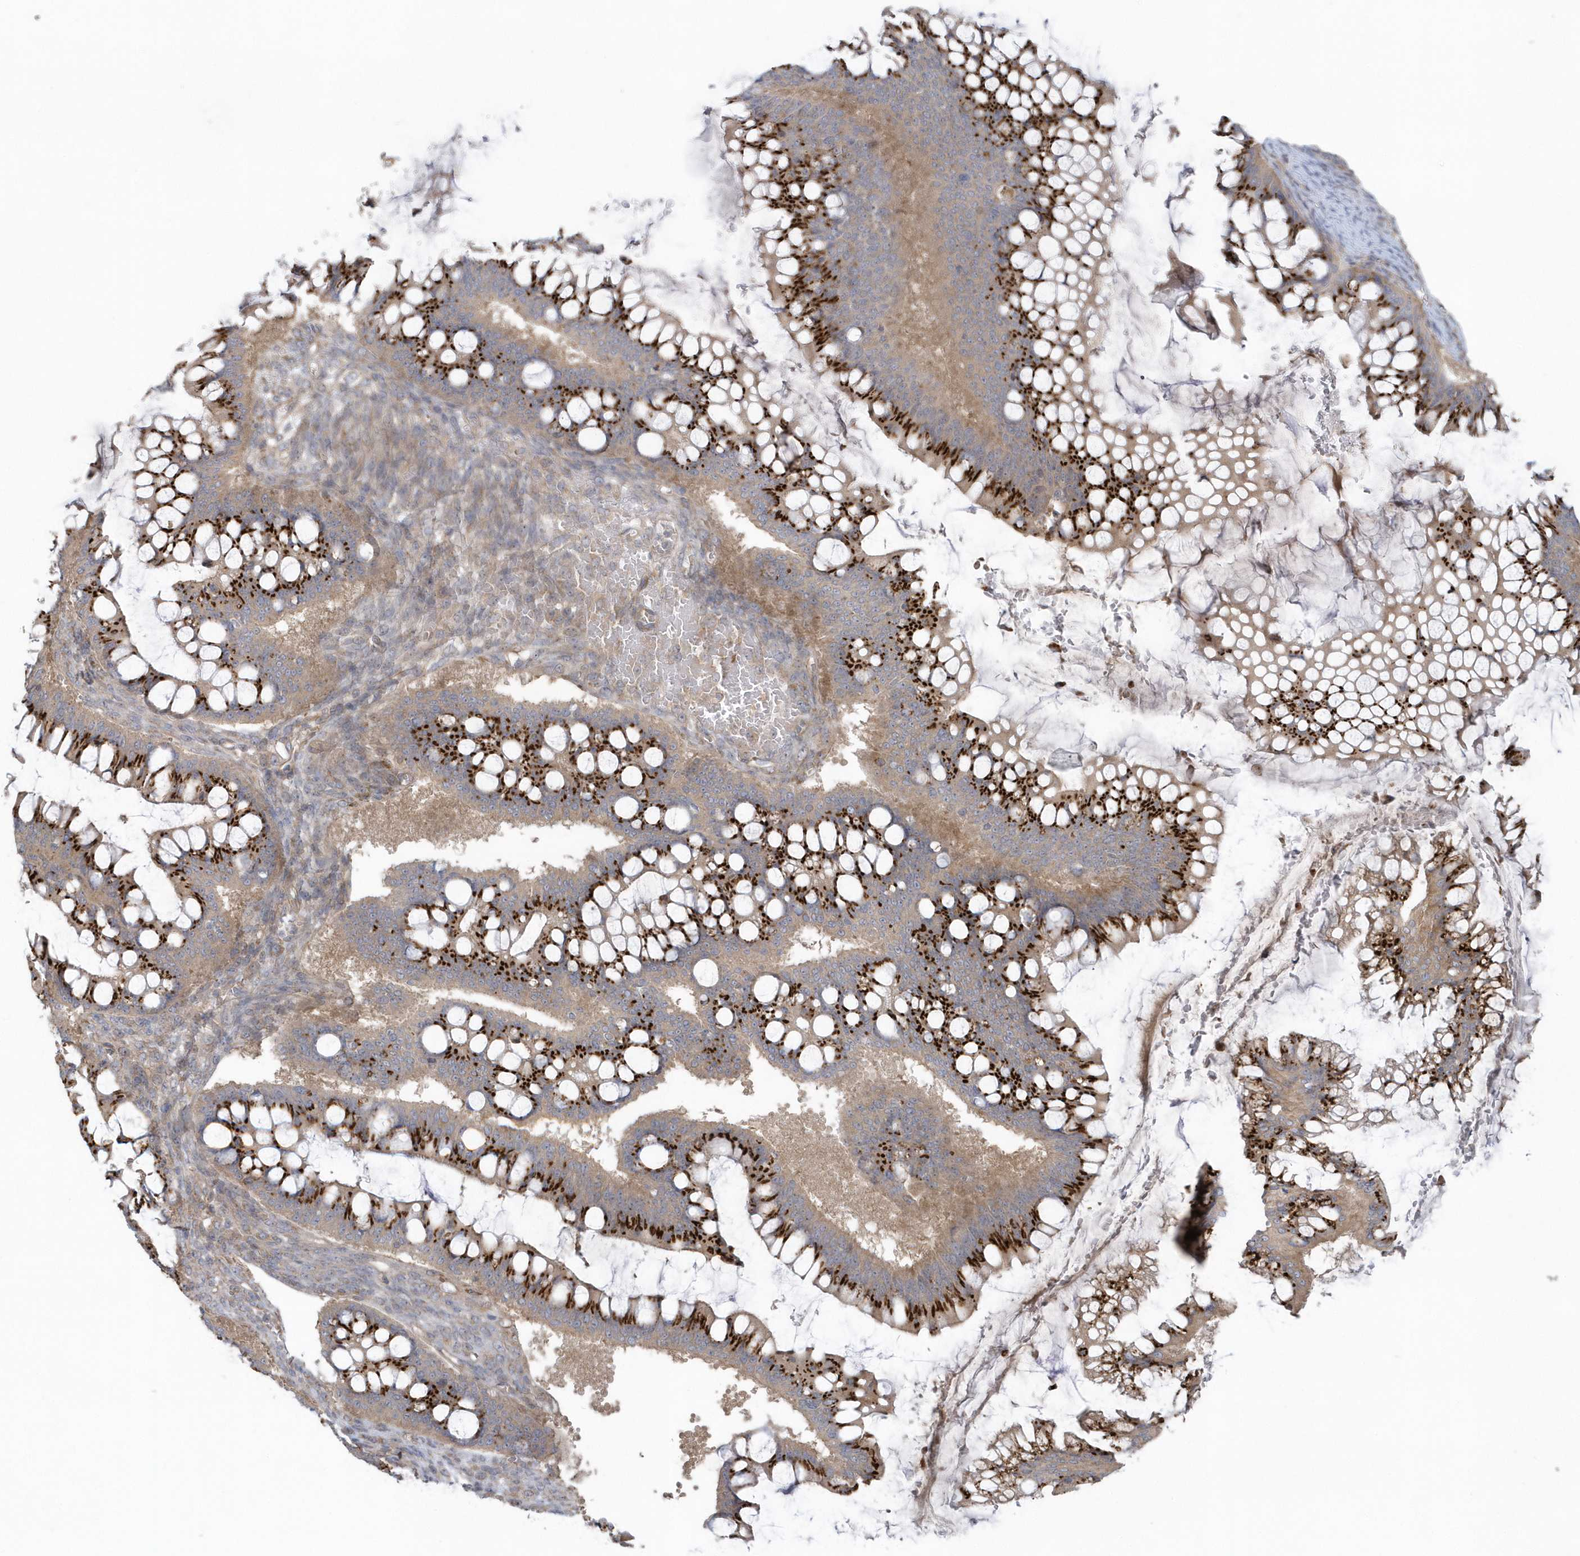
{"staining": {"intensity": "strong", "quantity": ">75%", "location": "cytoplasmic/membranous"}, "tissue": "ovarian cancer", "cell_type": "Tumor cells", "image_type": "cancer", "snomed": [{"axis": "morphology", "description": "Cystadenocarcinoma, mucinous, NOS"}, {"axis": "topography", "description": "Ovary"}], "caption": "A photomicrograph of ovarian cancer stained for a protein exhibits strong cytoplasmic/membranous brown staining in tumor cells. The staining was performed using DAB (3,3'-diaminobenzidine), with brown indicating positive protein expression. Nuclei are stained blue with hematoxylin.", "gene": "ACTR1A", "patient": {"sex": "female", "age": 73}}